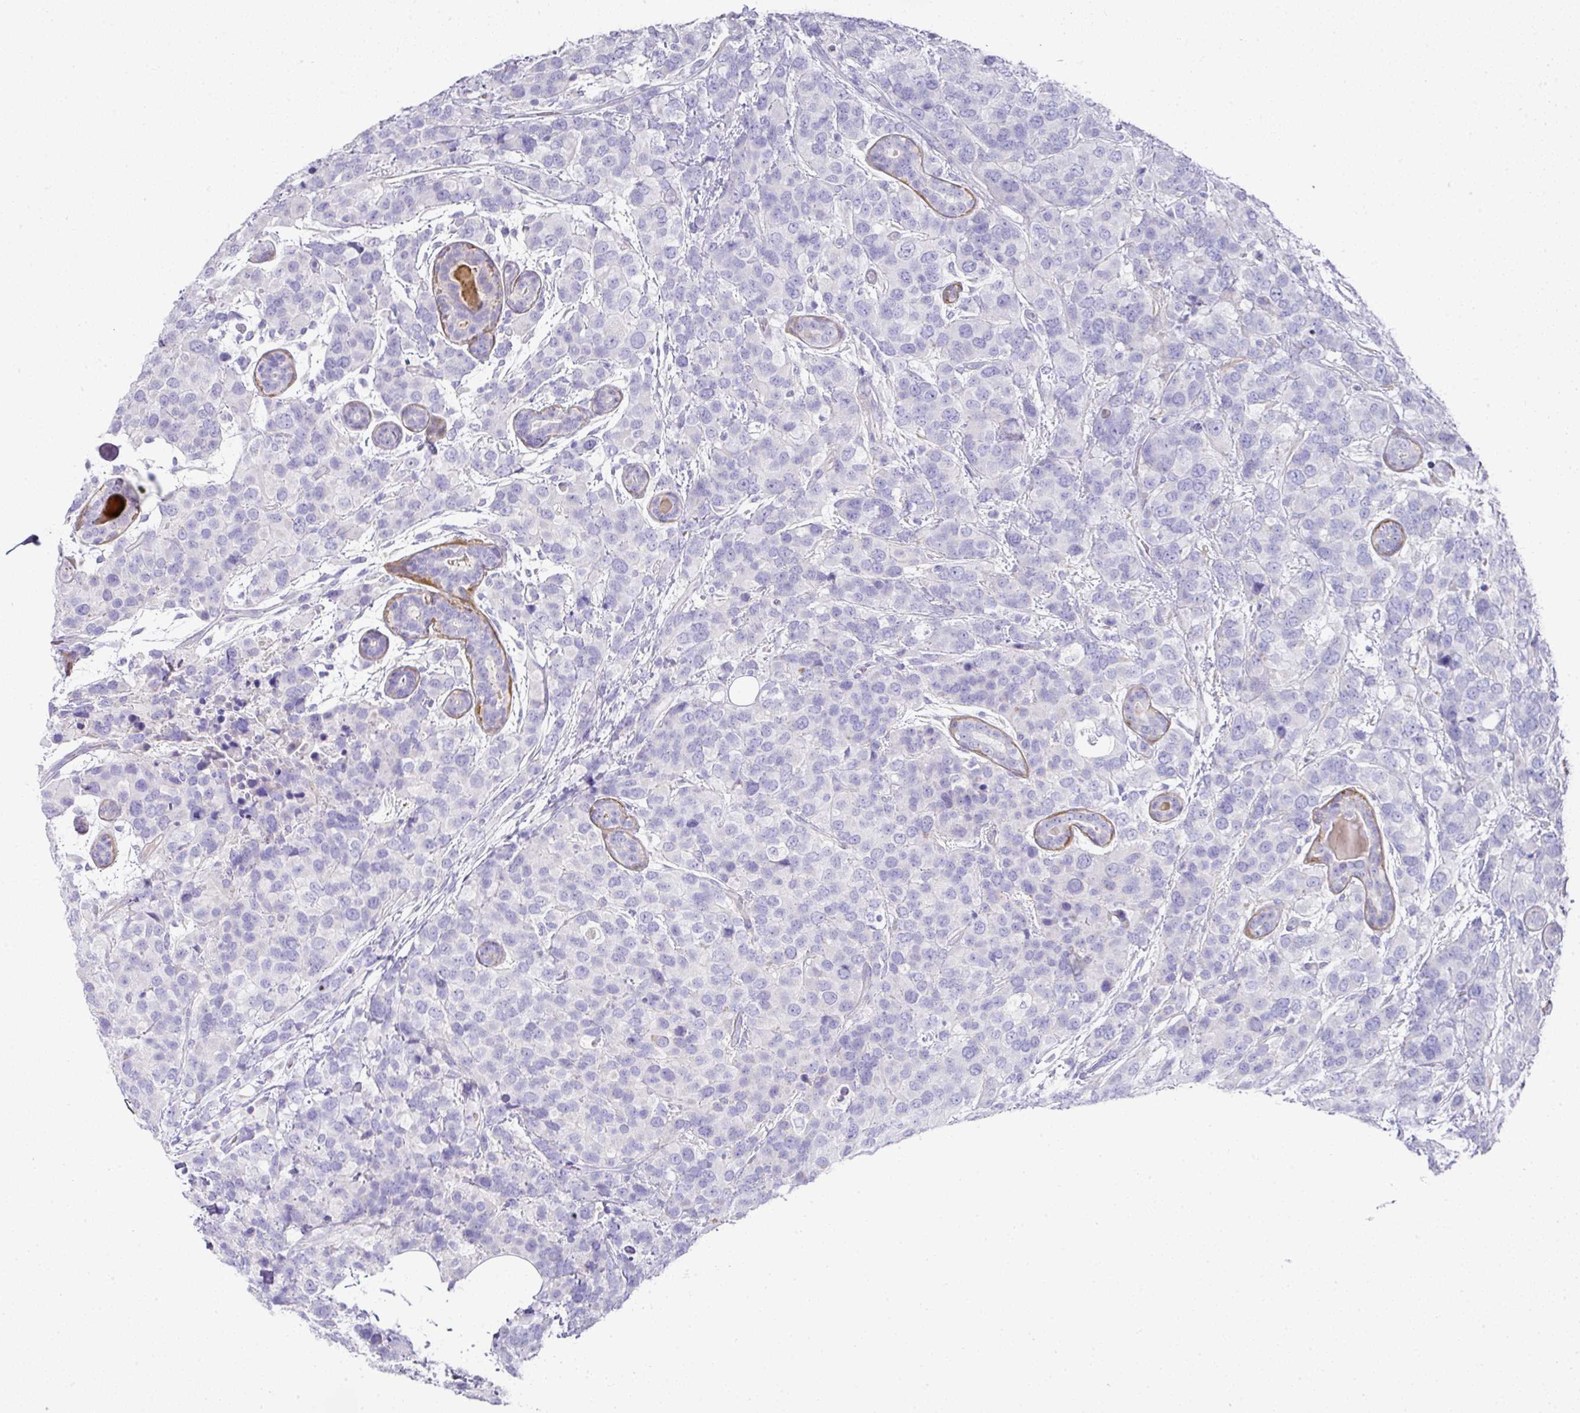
{"staining": {"intensity": "negative", "quantity": "none", "location": "none"}, "tissue": "breast cancer", "cell_type": "Tumor cells", "image_type": "cancer", "snomed": [{"axis": "morphology", "description": "Lobular carcinoma"}, {"axis": "topography", "description": "Breast"}], "caption": "Breast lobular carcinoma was stained to show a protein in brown. There is no significant positivity in tumor cells. (Brightfield microscopy of DAB (3,3'-diaminobenzidine) immunohistochemistry at high magnification).", "gene": "TARM1", "patient": {"sex": "female", "age": 59}}